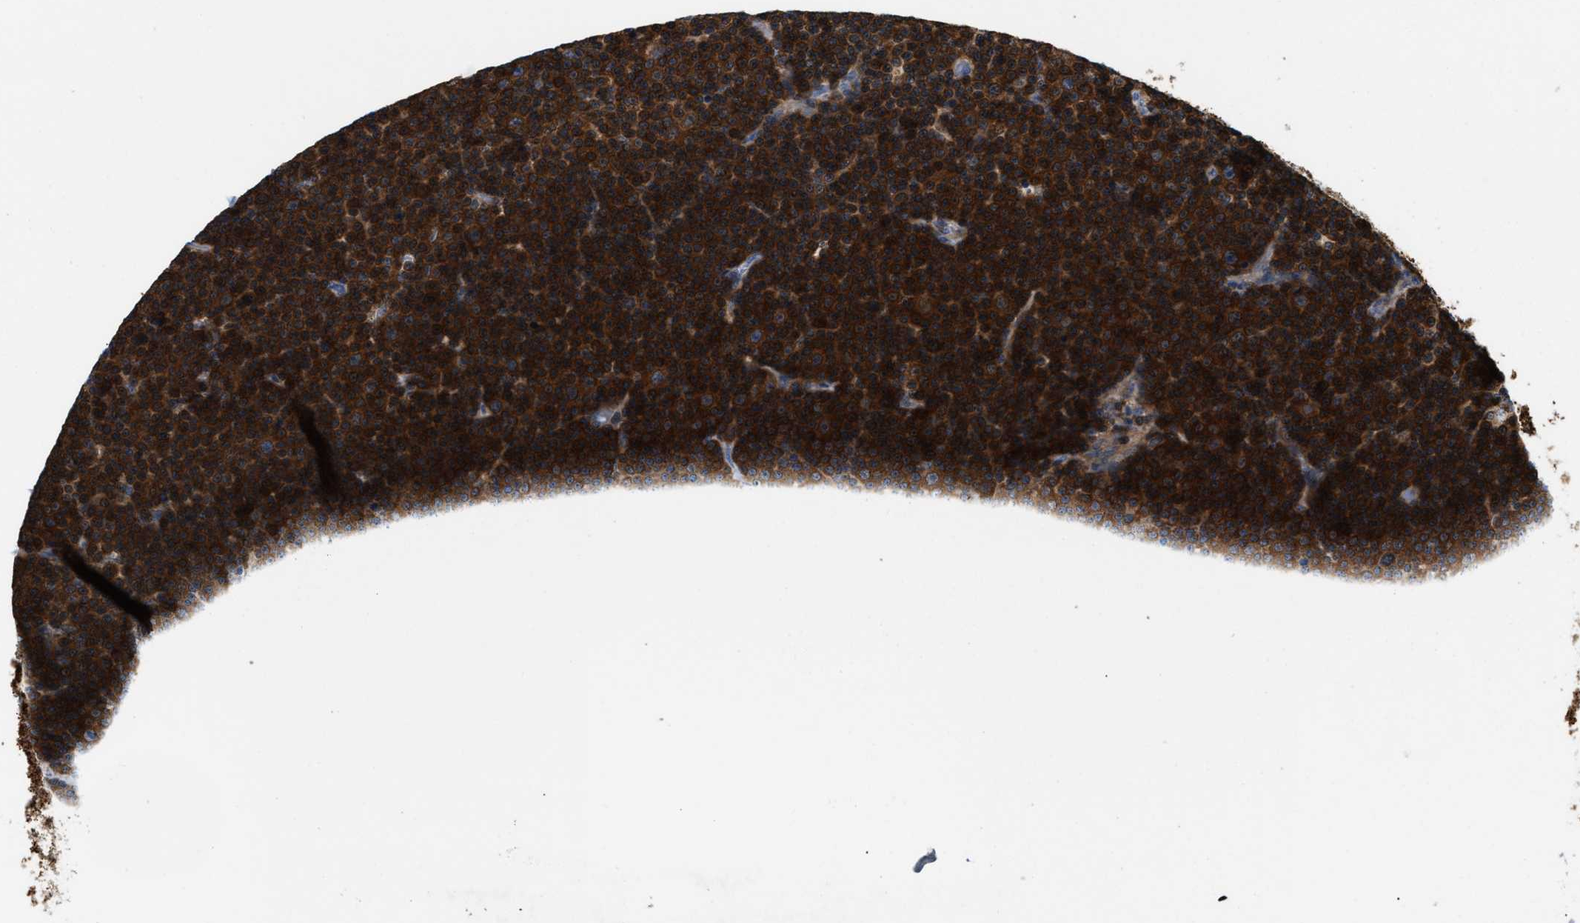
{"staining": {"intensity": "strong", "quantity": ">75%", "location": "cytoplasmic/membranous"}, "tissue": "lymphoma", "cell_type": "Tumor cells", "image_type": "cancer", "snomed": [{"axis": "morphology", "description": "Malignant lymphoma, non-Hodgkin's type, Low grade"}, {"axis": "topography", "description": "Lymph node"}], "caption": "Immunohistochemistry photomicrograph of low-grade malignant lymphoma, non-Hodgkin's type stained for a protein (brown), which exhibits high levels of strong cytoplasmic/membranous staining in about >75% of tumor cells.", "gene": "CCM2", "patient": {"sex": "female", "age": 67}}